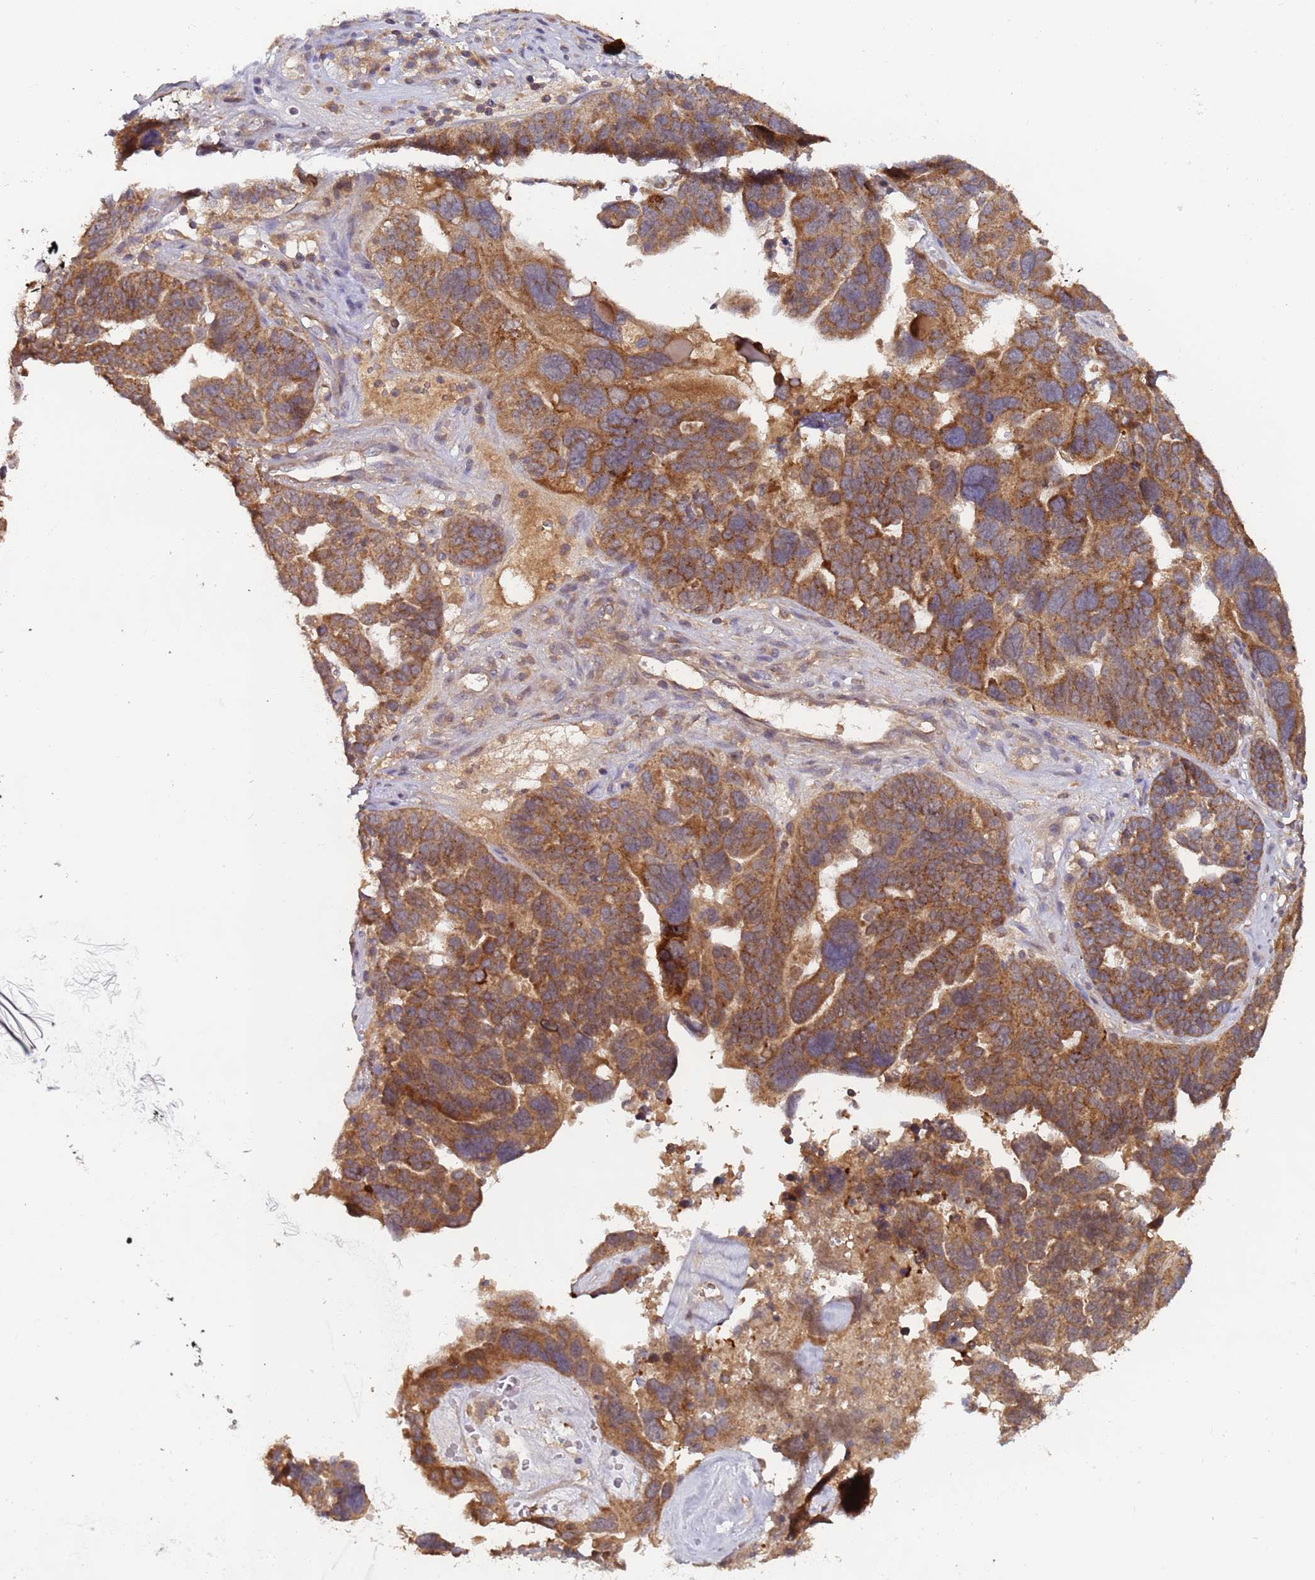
{"staining": {"intensity": "moderate", "quantity": ">75%", "location": "cytoplasmic/membranous"}, "tissue": "ovarian cancer", "cell_type": "Tumor cells", "image_type": "cancer", "snomed": [{"axis": "morphology", "description": "Cystadenocarcinoma, serous, NOS"}, {"axis": "topography", "description": "Ovary"}], "caption": "Human ovarian serous cystadenocarcinoma stained with a brown dye demonstrates moderate cytoplasmic/membranous positive expression in approximately >75% of tumor cells.", "gene": "OR5A2", "patient": {"sex": "female", "age": 59}}